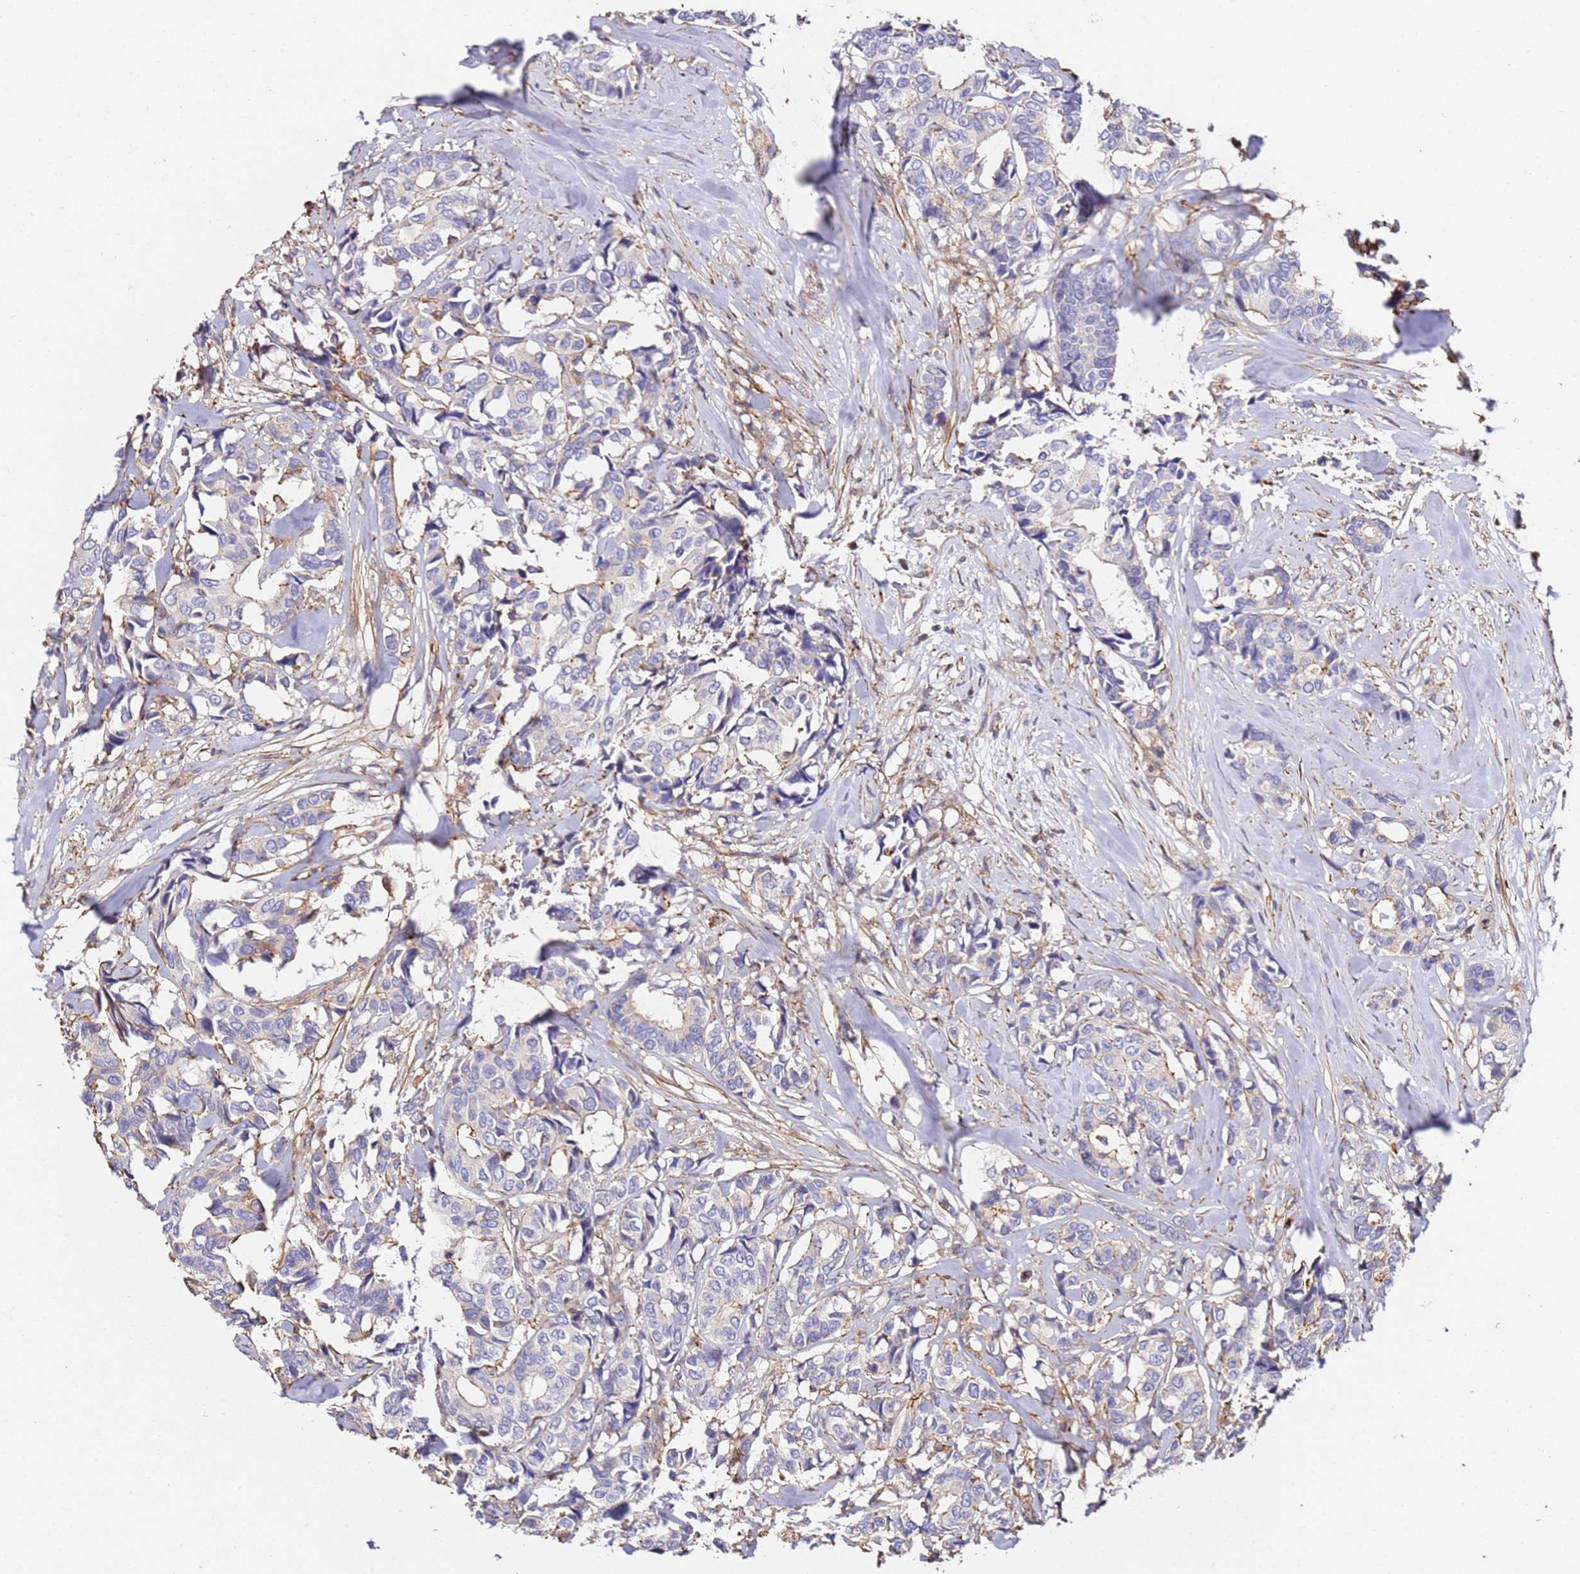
{"staining": {"intensity": "negative", "quantity": "none", "location": "none"}, "tissue": "breast cancer", "cell_type": "Tumor cells", "image_type": "cancer", "snomed": [{"axis": "morphology", "description": "Duct carcinoma"}, {"axis": "topography", "description": "Breast"}], "caption": "Immunohistochemical staining of human breast cancer (infiltrating ductal carcinoma) shows no significant expression in tumor cells.", "gene": "ZNF671", "patient": {"sex": "female", "age": 87}}